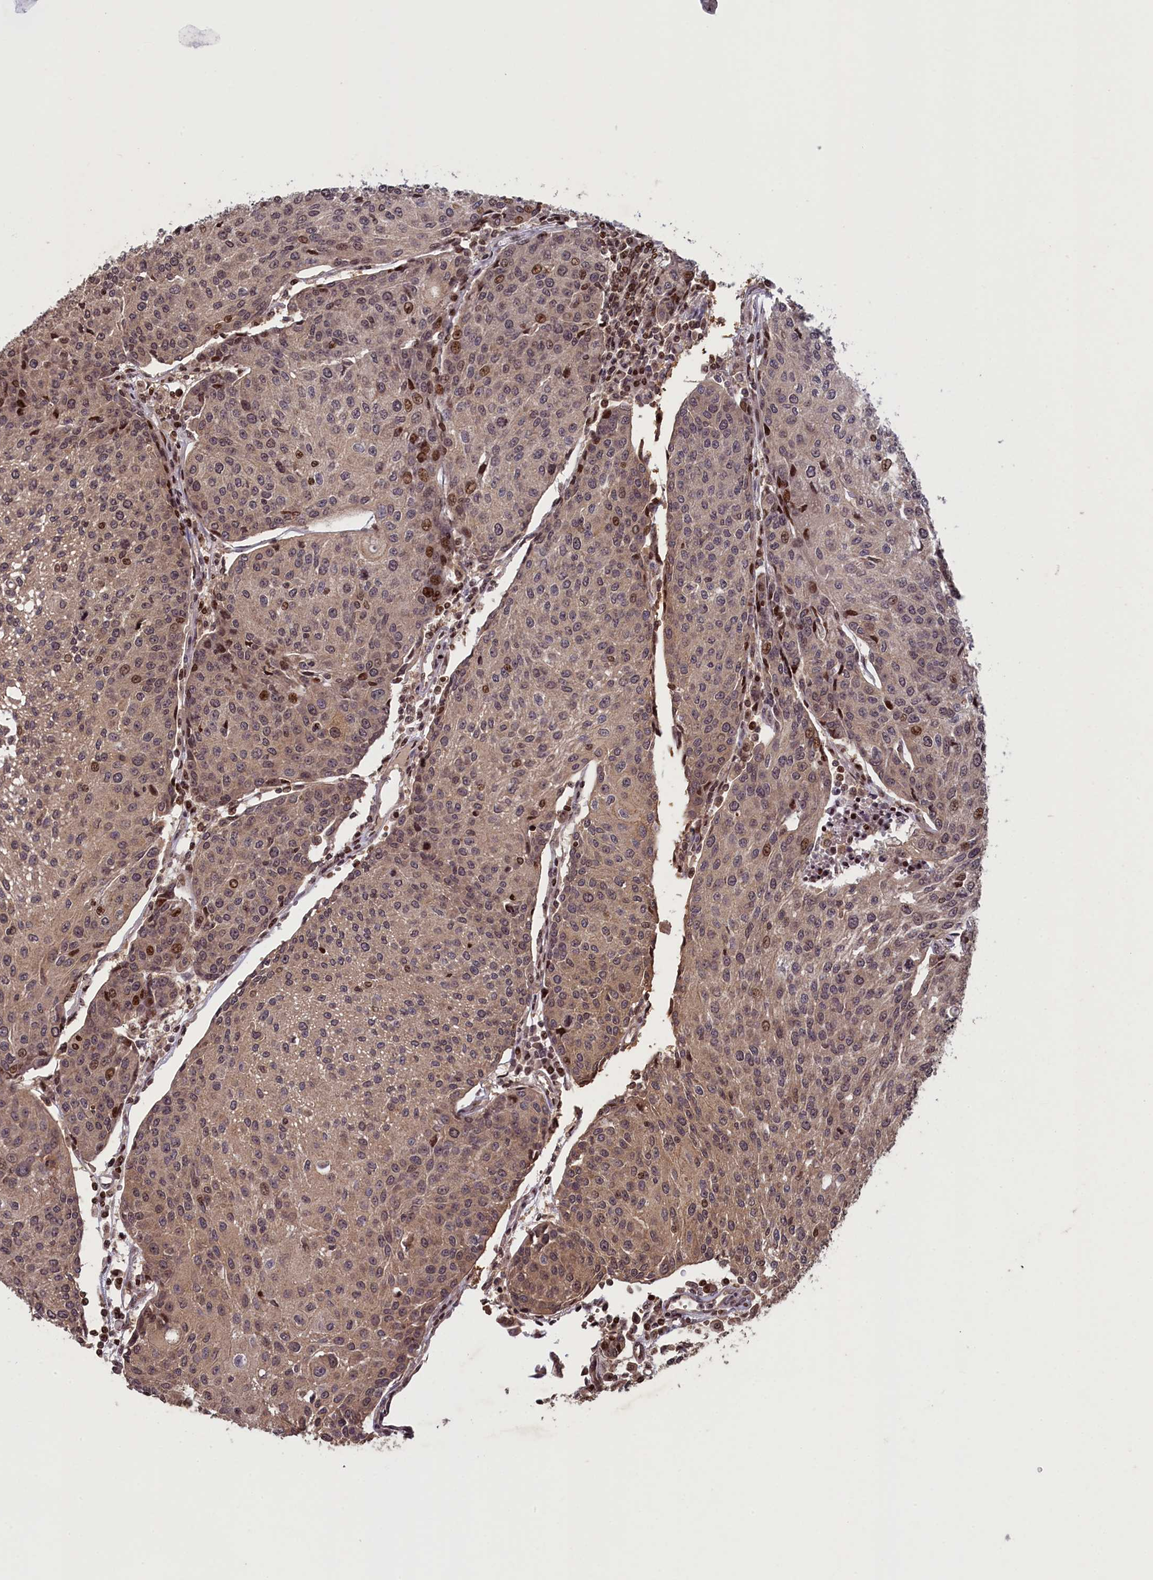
{"staining": {"intensity": "moderate", "quantity": "<25%", "location": "nuclear"}, "tissue": "urothelial cancer", "cell_type": "Tumor cells", "image_type": "cancer", "snomed": [{"axis": "morphology", "description": "Urothelial carcinoma, High grade"}, {"axis": "topography", "description": "Urinary bladder"}], "caption": "Immunohistochemical staining of human urothelial carcinoma (high-grade) exhibits moderate nuclear protein expression in approximately <25% of tumor cells.", "gene": "NUBP1", "patient": {"sex": "female", "age": 85}}